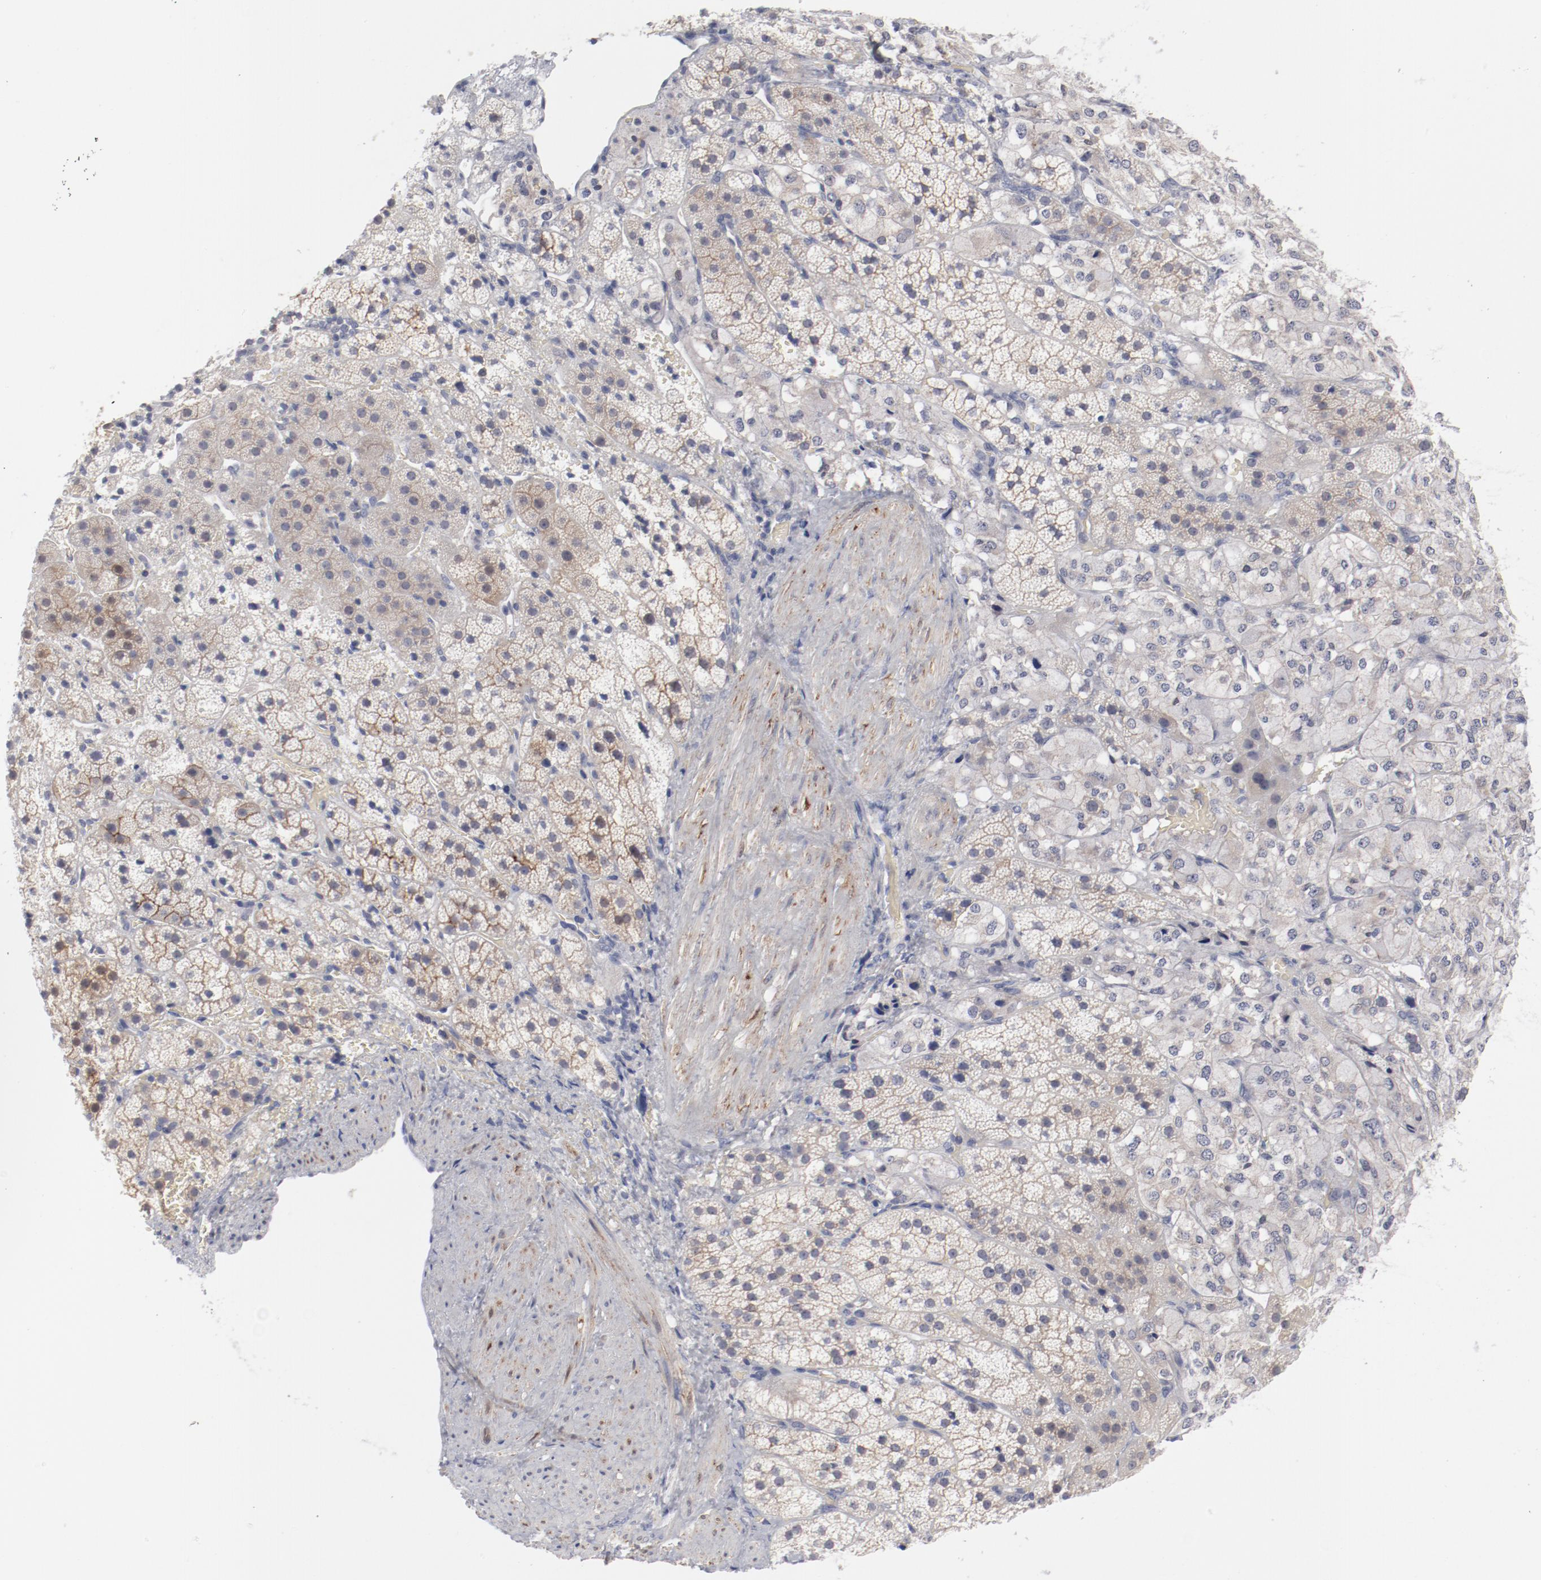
{"staining": {"intensity": "weak", "quantity": "25%-75%", "location": "cytoplasmic/membranous"}, "tissue": "adrenal gland", "cell_type": "Glandular cells", "image_type": "normal", "snomed": [{"axis": "morphology", "description": "Normal tissue, NOS"}, {"axis": "topography", "description": "Adrenal gland"}], "caption": "Protein staining demonstrates weak cytoplasmic/membranous positivity in approximately 25%-75% of glandular cells in unremarkable adrenal gland.", "gene": "SH3BGR", "patient": {"sex": "female", "age": 44}}